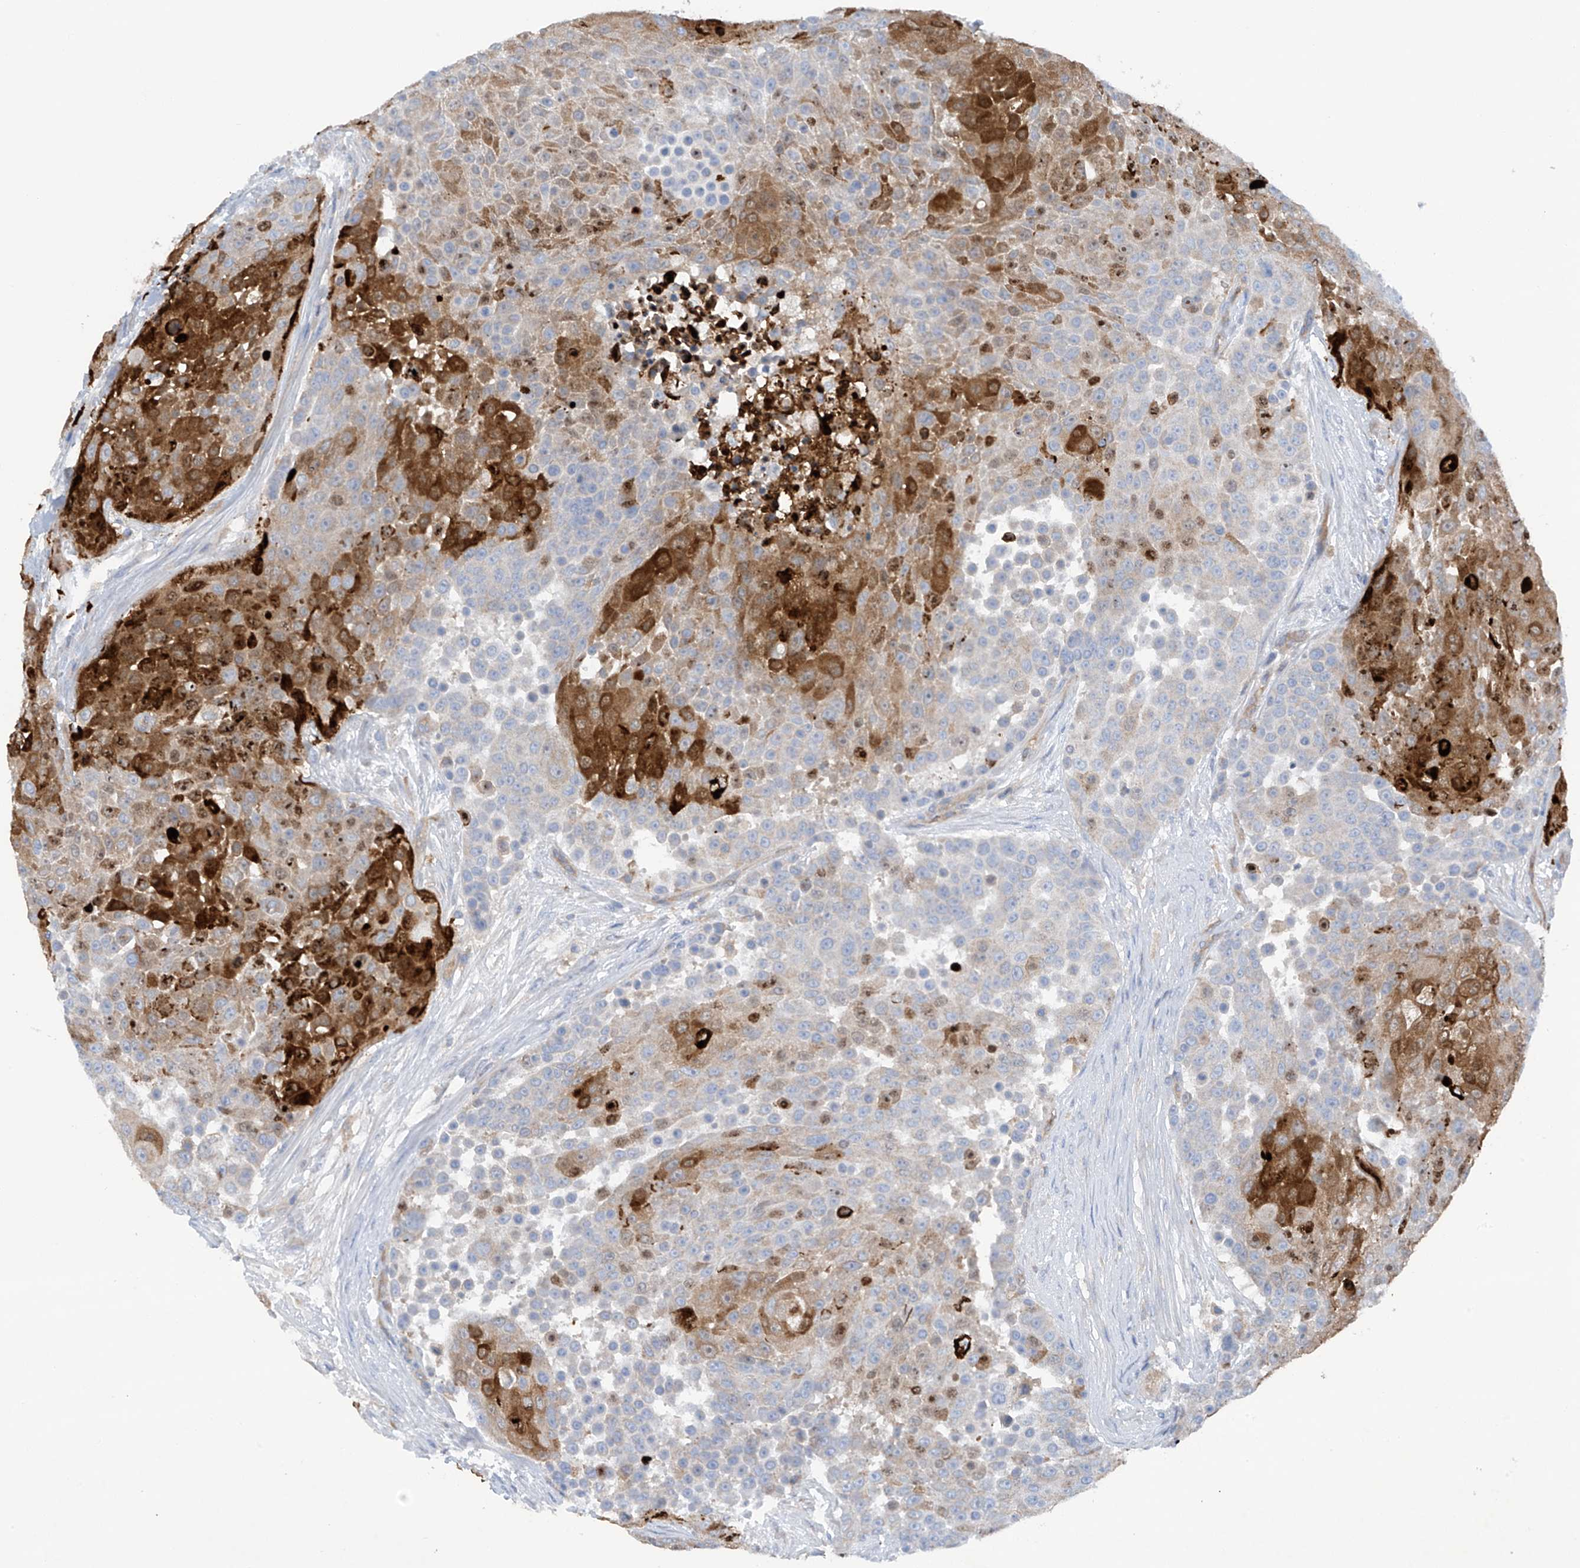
{"staining": {"intensity": "strong", "quantity": "<25%", "location": "cytoplasmic/membranous,nuclear"}, "tissue": "urothelial cancer", "cell_type": "Tumor cells", "image_type": "cancer", "snomed": [{"axis": "morphology", "description": "Urothelial carcinoma, High grade"}, {"axis": "topography", "description": "Urinary bladder"}], "caption": "A brown stain shows strong cytoplasmic/membranous and nuclear expression of a protein in urothelial cancer tumor cells.", "gene": "PHACTR2", "patient": {"sex": "female", "age": 63}}